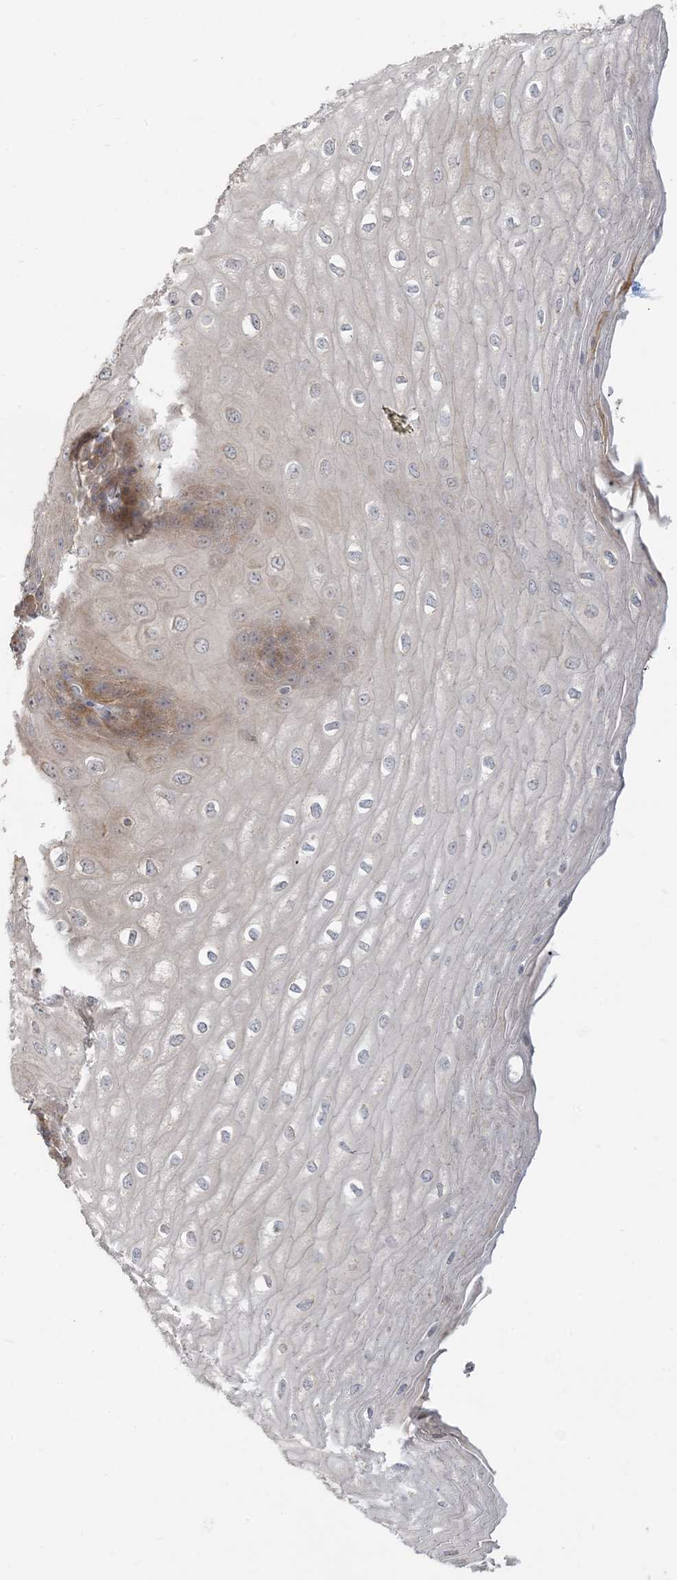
{"staining": {"intensity": "moderate", "quantity": "<25%", "location": "cytoplasmic/membranous"}, "tissue": "esophagus", "cell_type": "Squamous epithelial cells", "image_type": "normal", "snomed": [{"axis": "morphology", "description": "Normal tissue, NOS"}, {"axis": "topography", "description": "Esophagus"}], "caption": "Squamous epithelial cells exhibit low levels of moderate cytoplasmic/membranous positivity in approximately <25% of cells in unremarkable human esophagus.", "gene": "MCAT", "patient": {"sex": "male", "age": 60}}